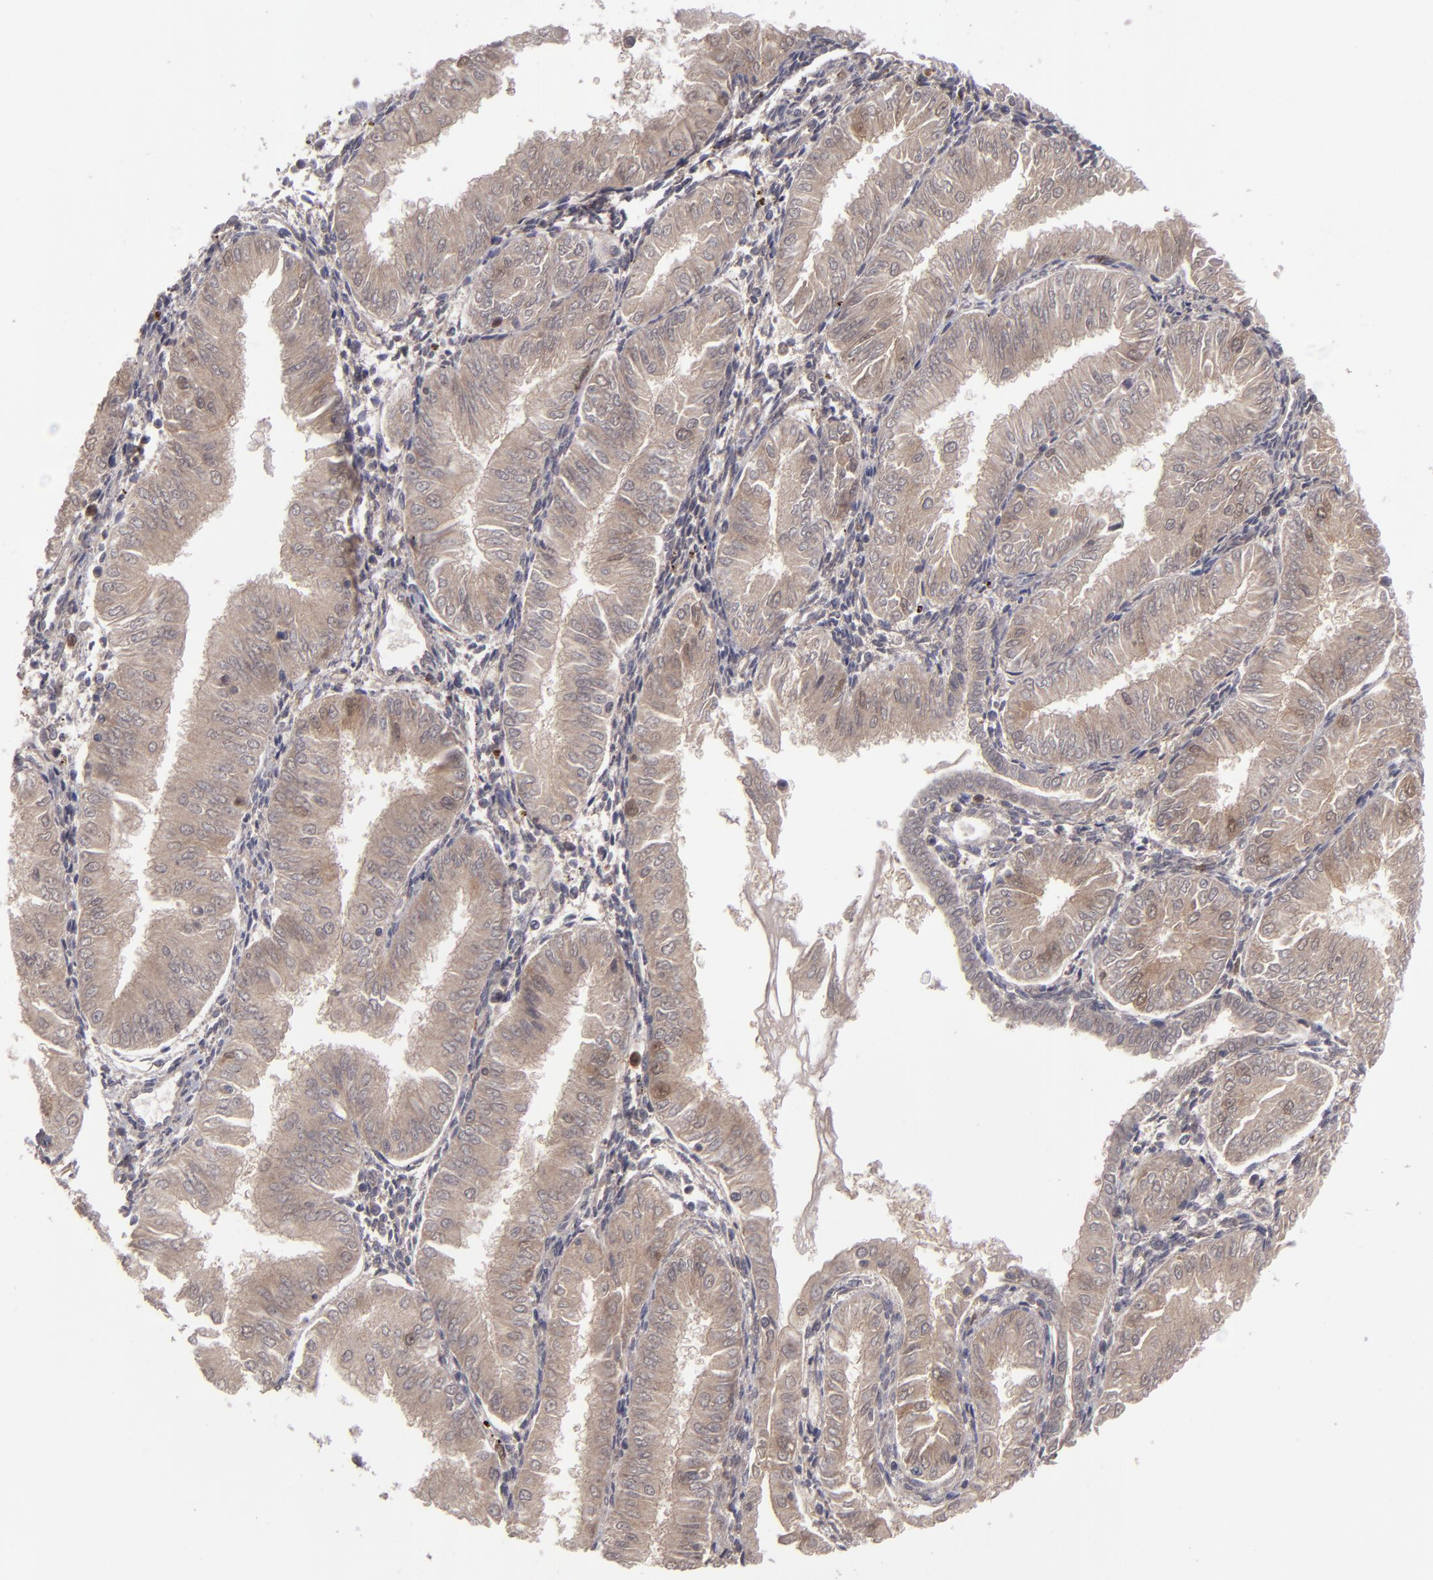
{"staining": {"intensity": "moderate", "quantity": ">75%", "location": "cytoplasmic/membranous"}, "tissue": "endometrial cancer", "cell_type": "Tumor cells", "image_type": "cancer", "snomed": [{"axis": "morphology", "description": "Adenocarcinoma, NOS"}, {"axis": "topography", "description": "Endometrium"}], "caption": "The image displays immunohistochemical staining of endometrial cancer. There is moderate cytoplasmic/membranous staining is seen in approximately >75% of tumor cells.", "gene": "TYMS", "patient": {"sex": "female", "age": 53}}